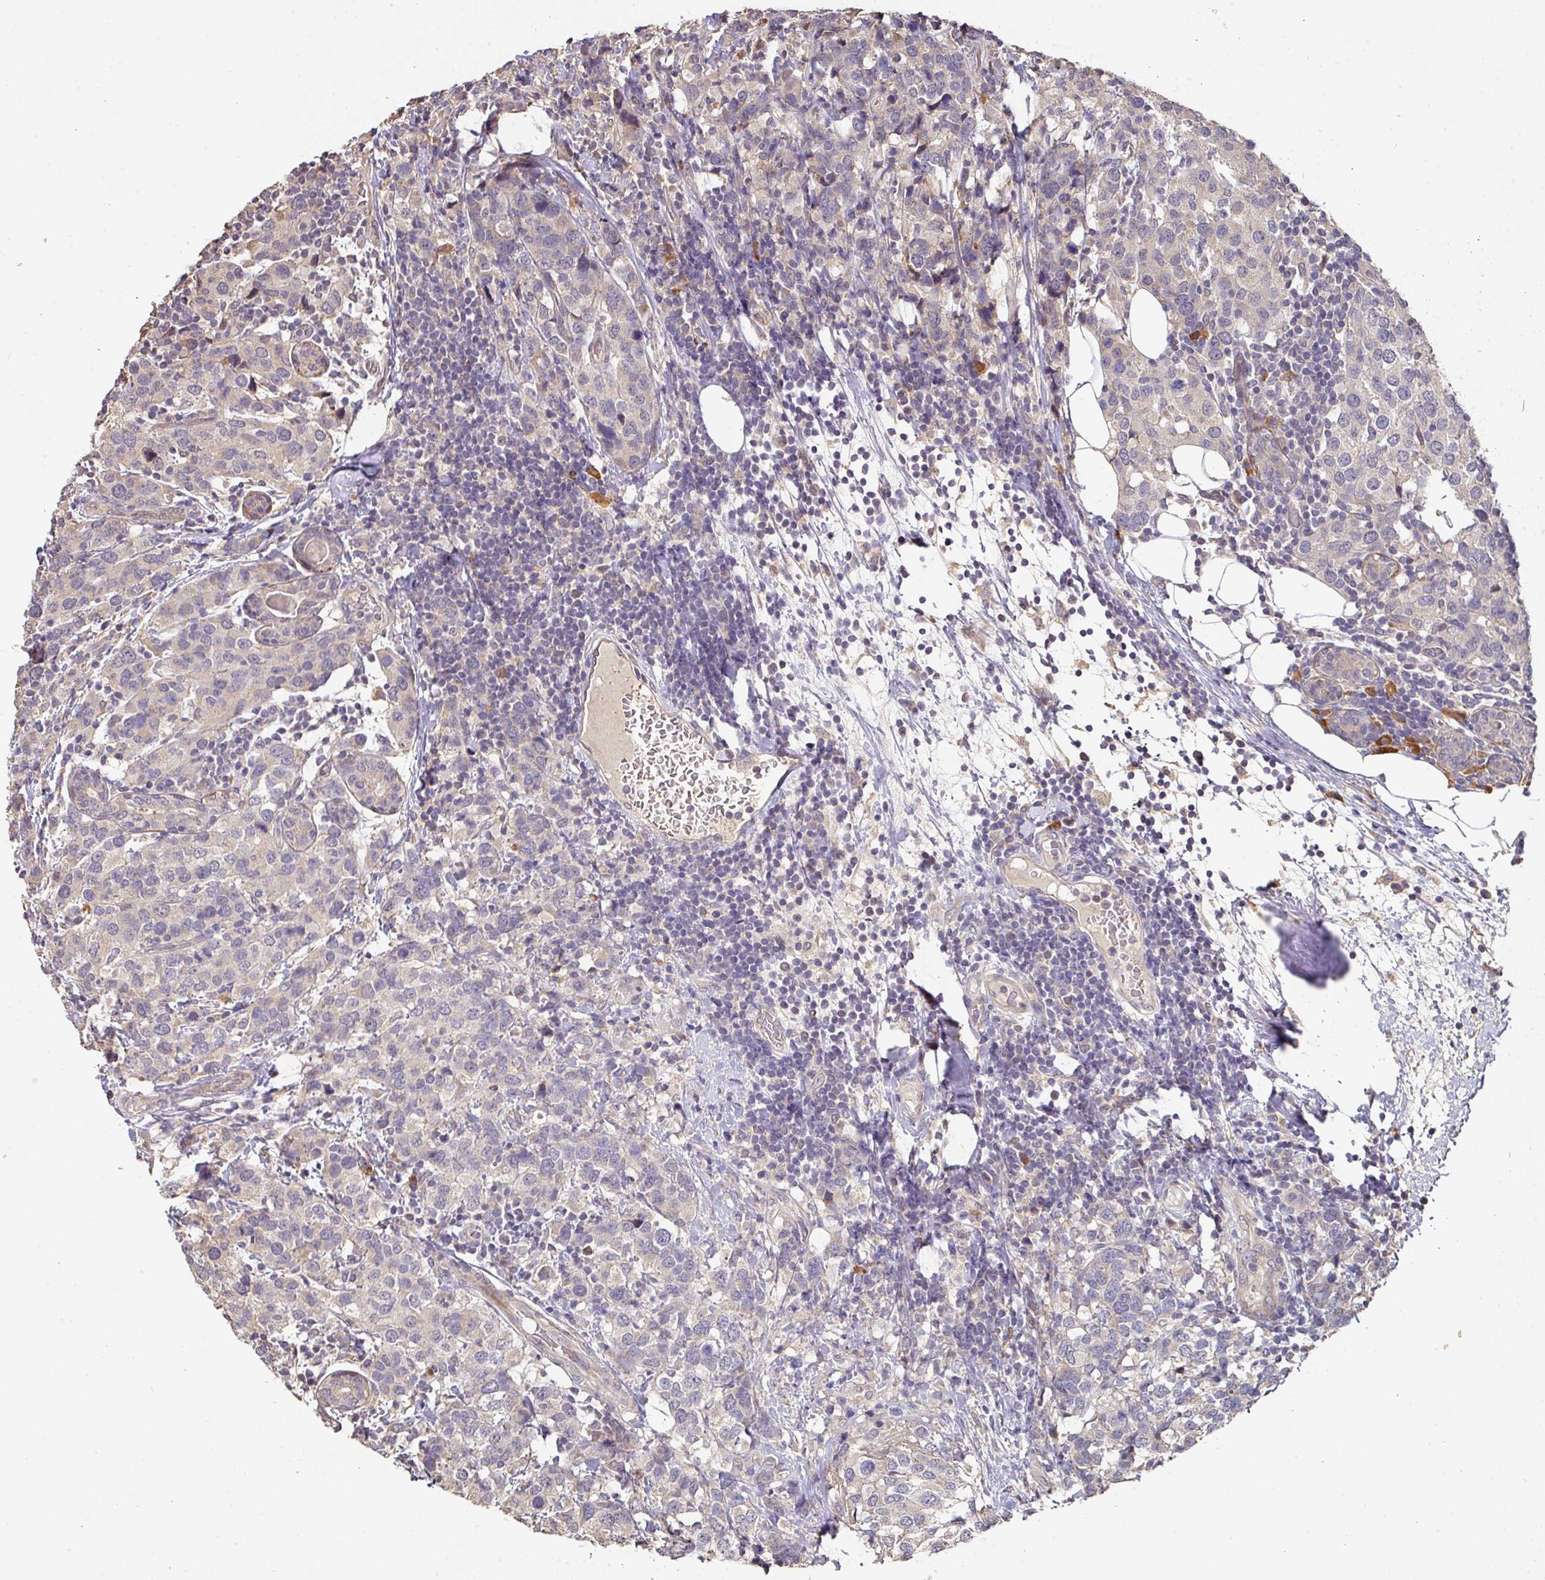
{"staining": {"intensity": "negative", "quantity": "none", "location": "none"}, "tissue": "breast cancer", "cell_type": "Tumor cells", "image_type": "cancer", "snomed": [{"axis": "morphology", "description": "Lobular carcinoma"}, {"axis": "topography", "description": "Breast"}], "caption": "This micrograph is of breast cancer stained with immunohistochemistry (IHC) to label a protein in brown with the nuclei are counter-stained blue. There is no staining in tumor cells.", "gene": "ACVR2B", "patient": {"sex": "female", "age": 59}}